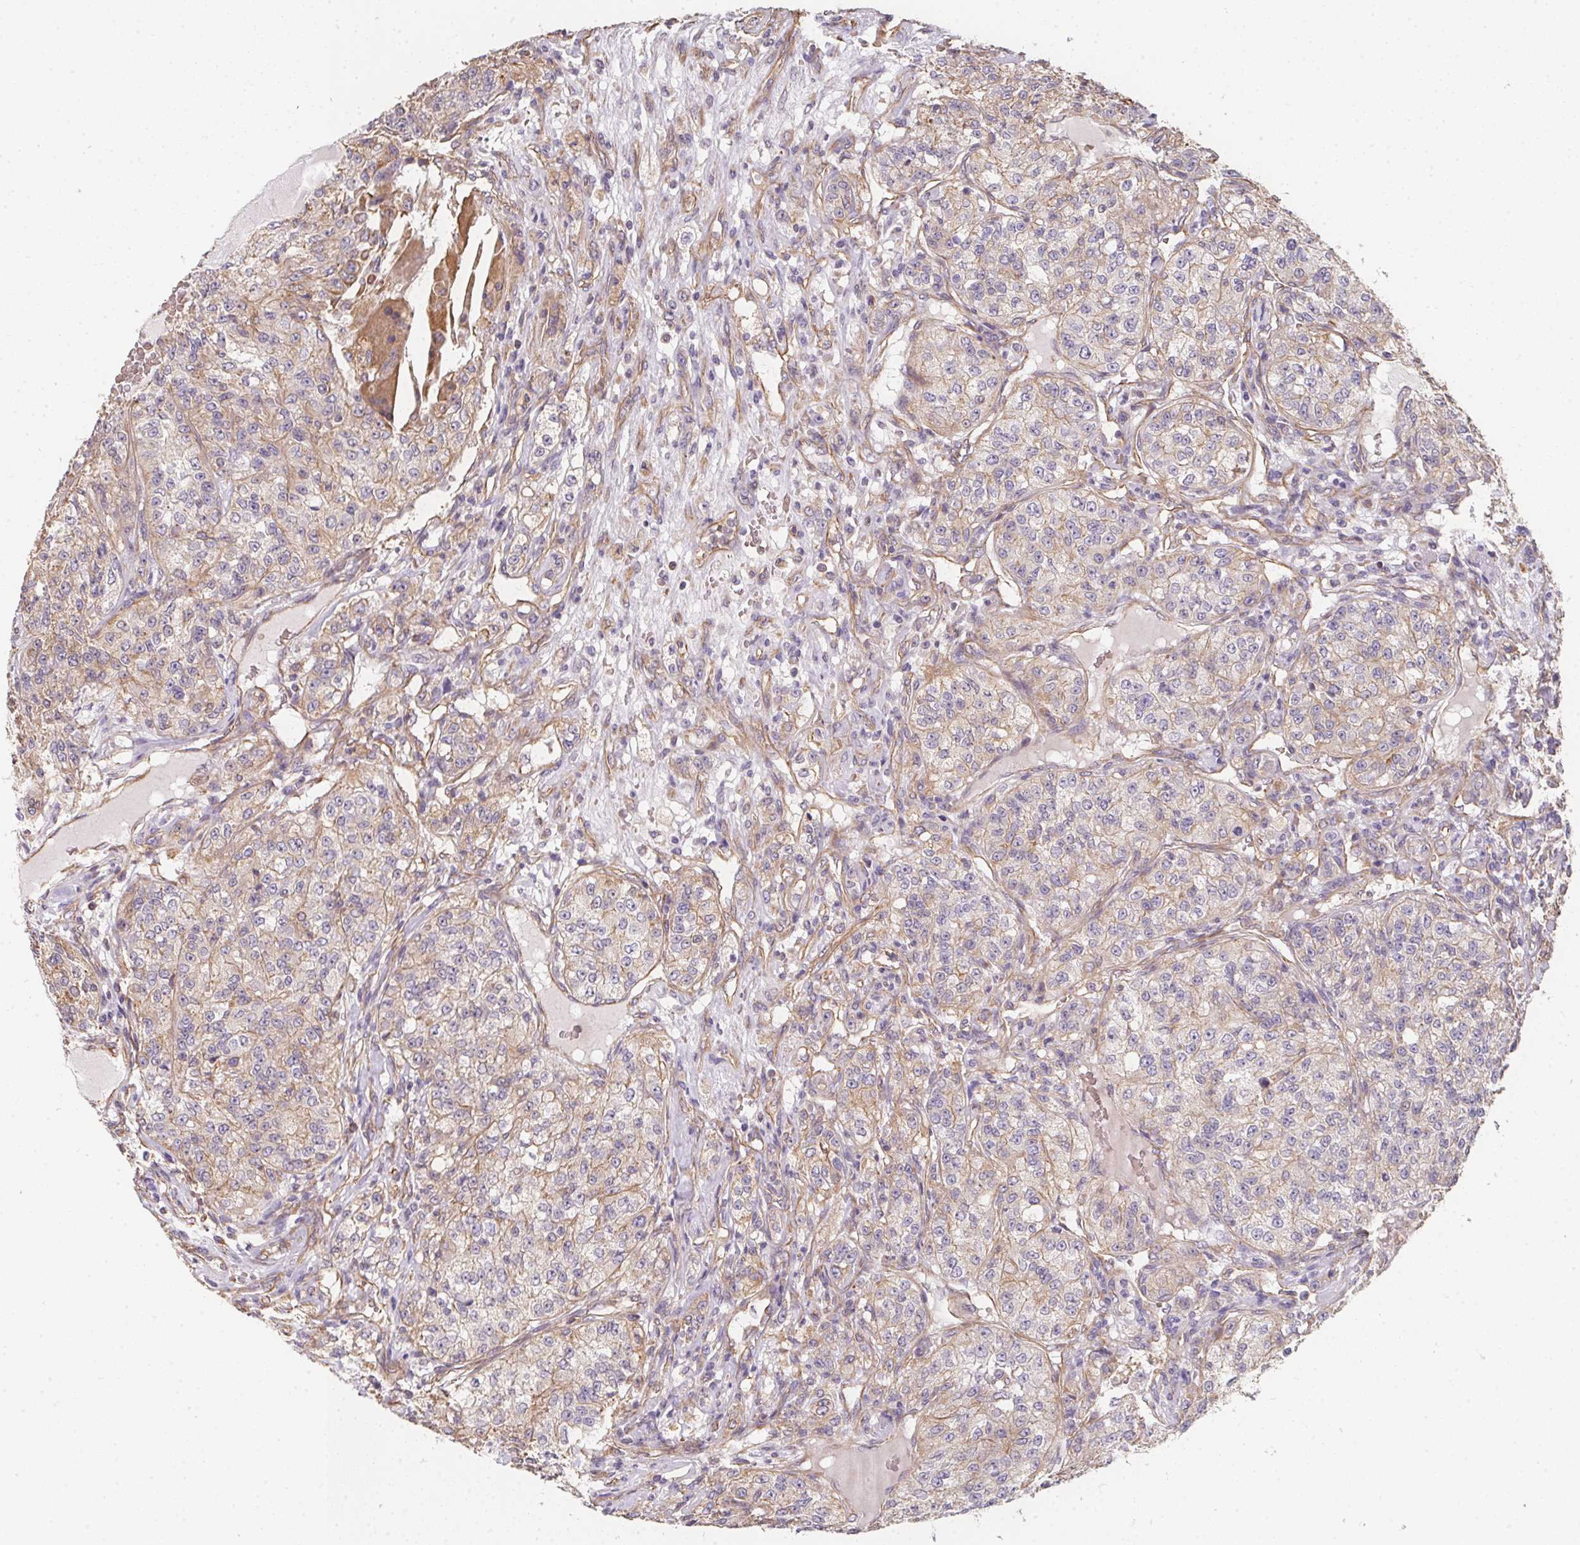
{"staining": {"intensity": "weak", "quantity": "<25%", "location": "cytoplasmic/membranous"}, "tissue": "renal cancer", "cell_type": "Tumor cells", "image_type": "cancer", "snomed": [{"axis": "morphology", "description": "Adenocarcinoma, NOS"}, {"axis": "topography", "description": "Kidney"}], "caption": "IHC of human adenocarcinoma (renal) demonstrates no staining in tumor cells. (DAB IHC visualized using brightfield microscopy, high magnification).", "gene": "TBKBP1", "patient": {"sex": "female", "age": 63}}